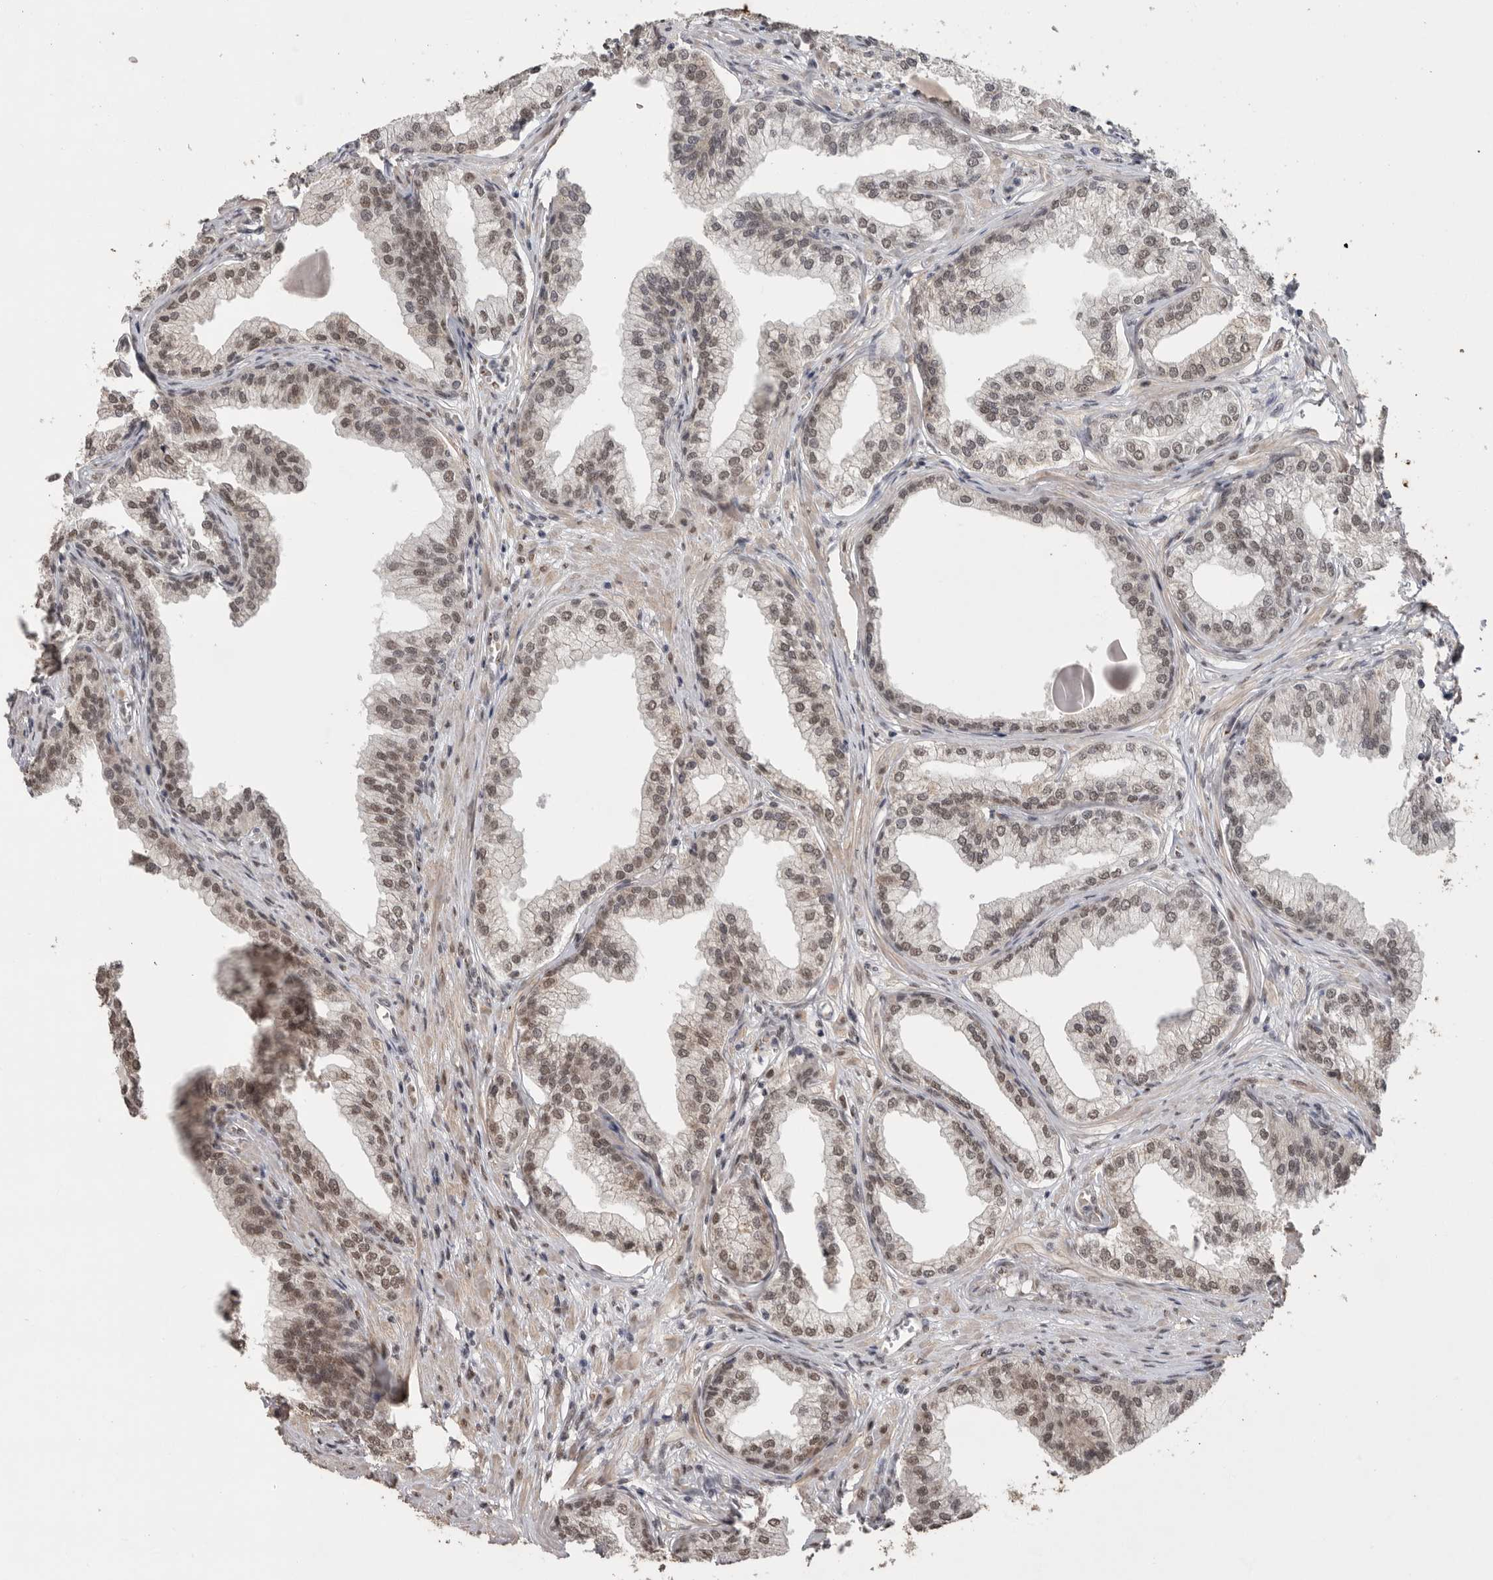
{"staining": {"intensity": "moderate", "quantity": "25%-75%", "location": "nuclear"}, "tissue": "prostate", "cell_type": "Glandular cells", "image_type": "normal", "snomed": [{"axis": "morphology", "description": "Normal tissue, NOS"}, {"axis": "morphology", "description": "Urothelial carcinoma, Low grade"}, {"axis": "topography", "description": "Urinary bladder"}, {"axis": "topography", "description": "Prostate"}], "caption": "IHC (DAB) staining of unremarkable prostate shows moderate nuclear protein staining in about 25%-75% of glandular cells.", "gene": "PPP1R10", "patient": {"sex": "male", "age": 60}}